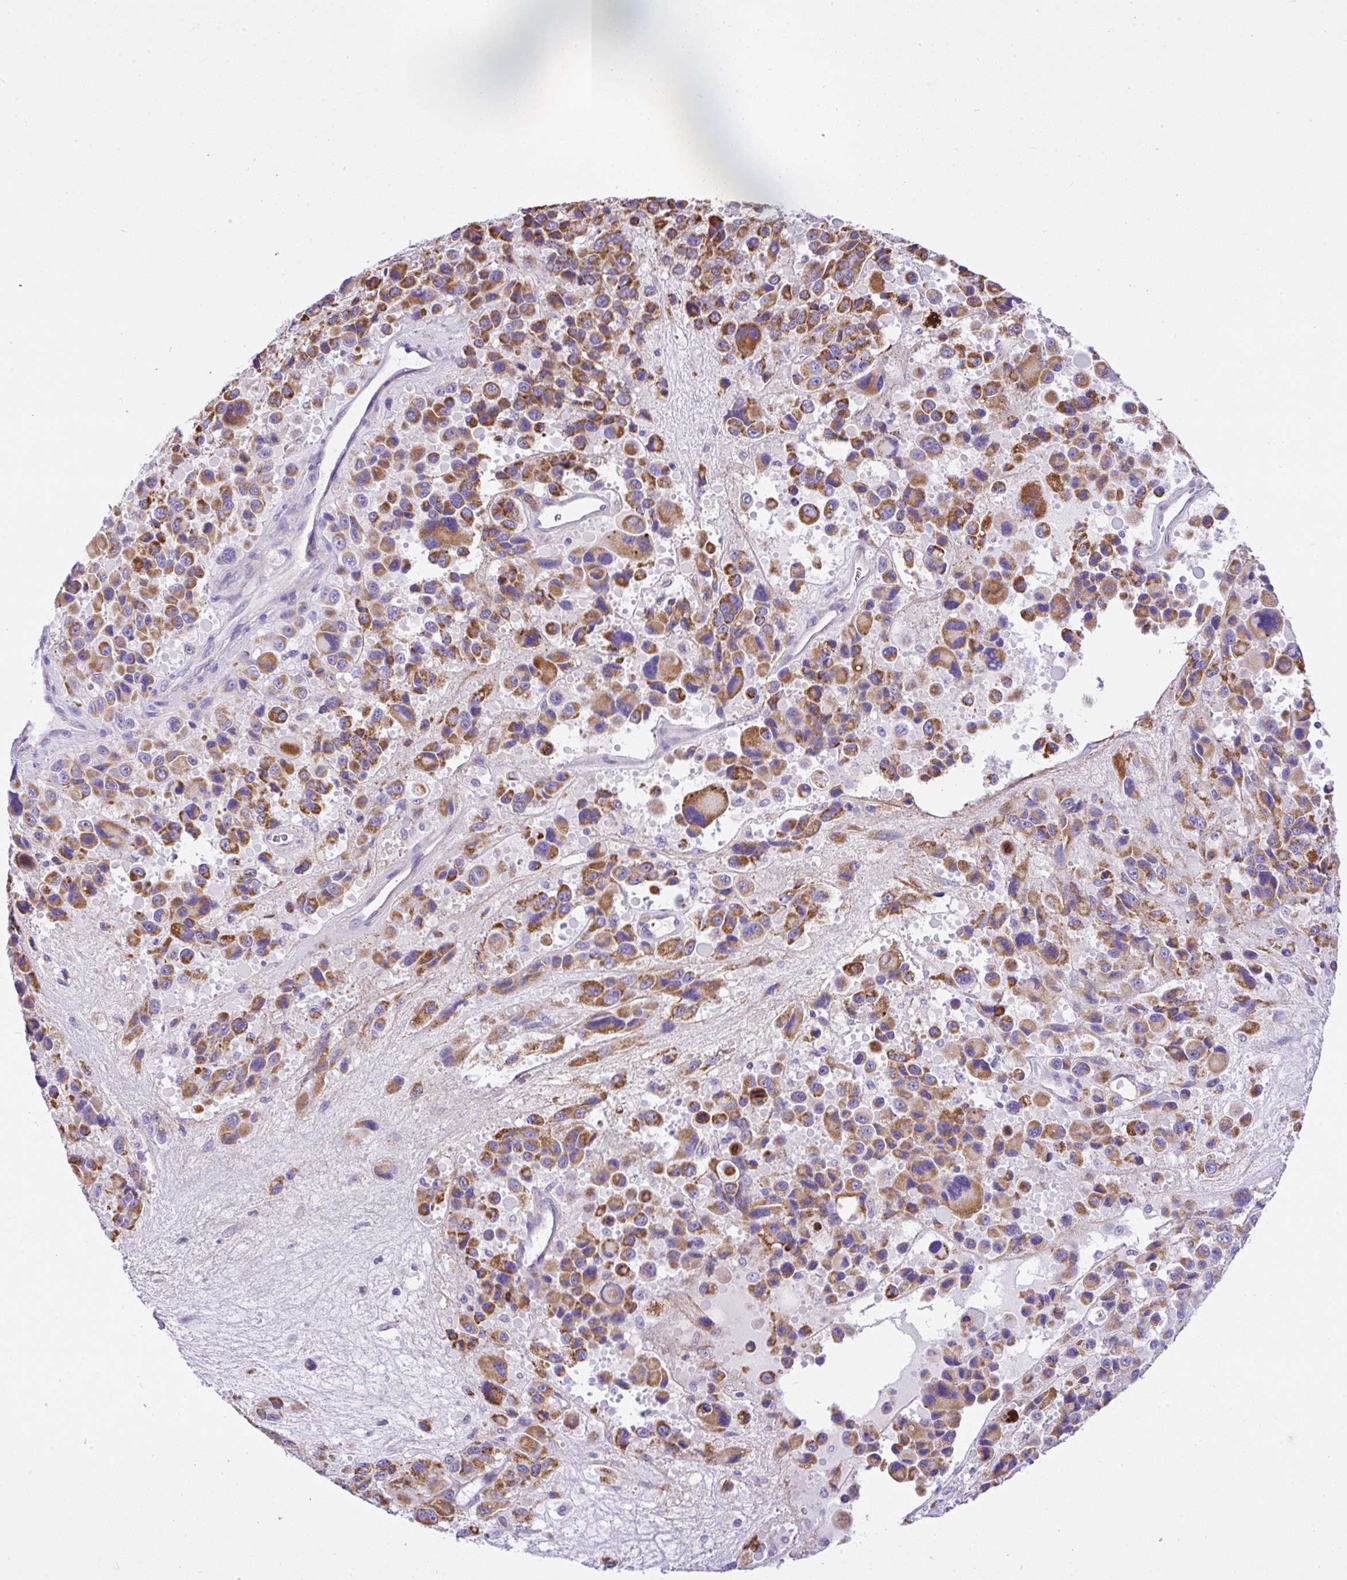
{"staining": {"intensity": "strong", "quantity": ">75%", "location": "cytoplasmic/membranous"}, "tissue": "melanoma", "cell_type": "Tumor cells", "image_type": "cancer", "snomed": [{"axis": "morphology", "description": "Malignant melanoma, Metastatic site"}, {"axis": "topography", "description": "Lymph node"}], "caption": "Immunohistochemical staining of malignant melanoma (metastatic site) reveals strong cytoplasmic/membranous protein positivity in approximately >75% of tumor cells.", "gene": "SLC13A1", "patient": {"sex": "female", "age": 65}}